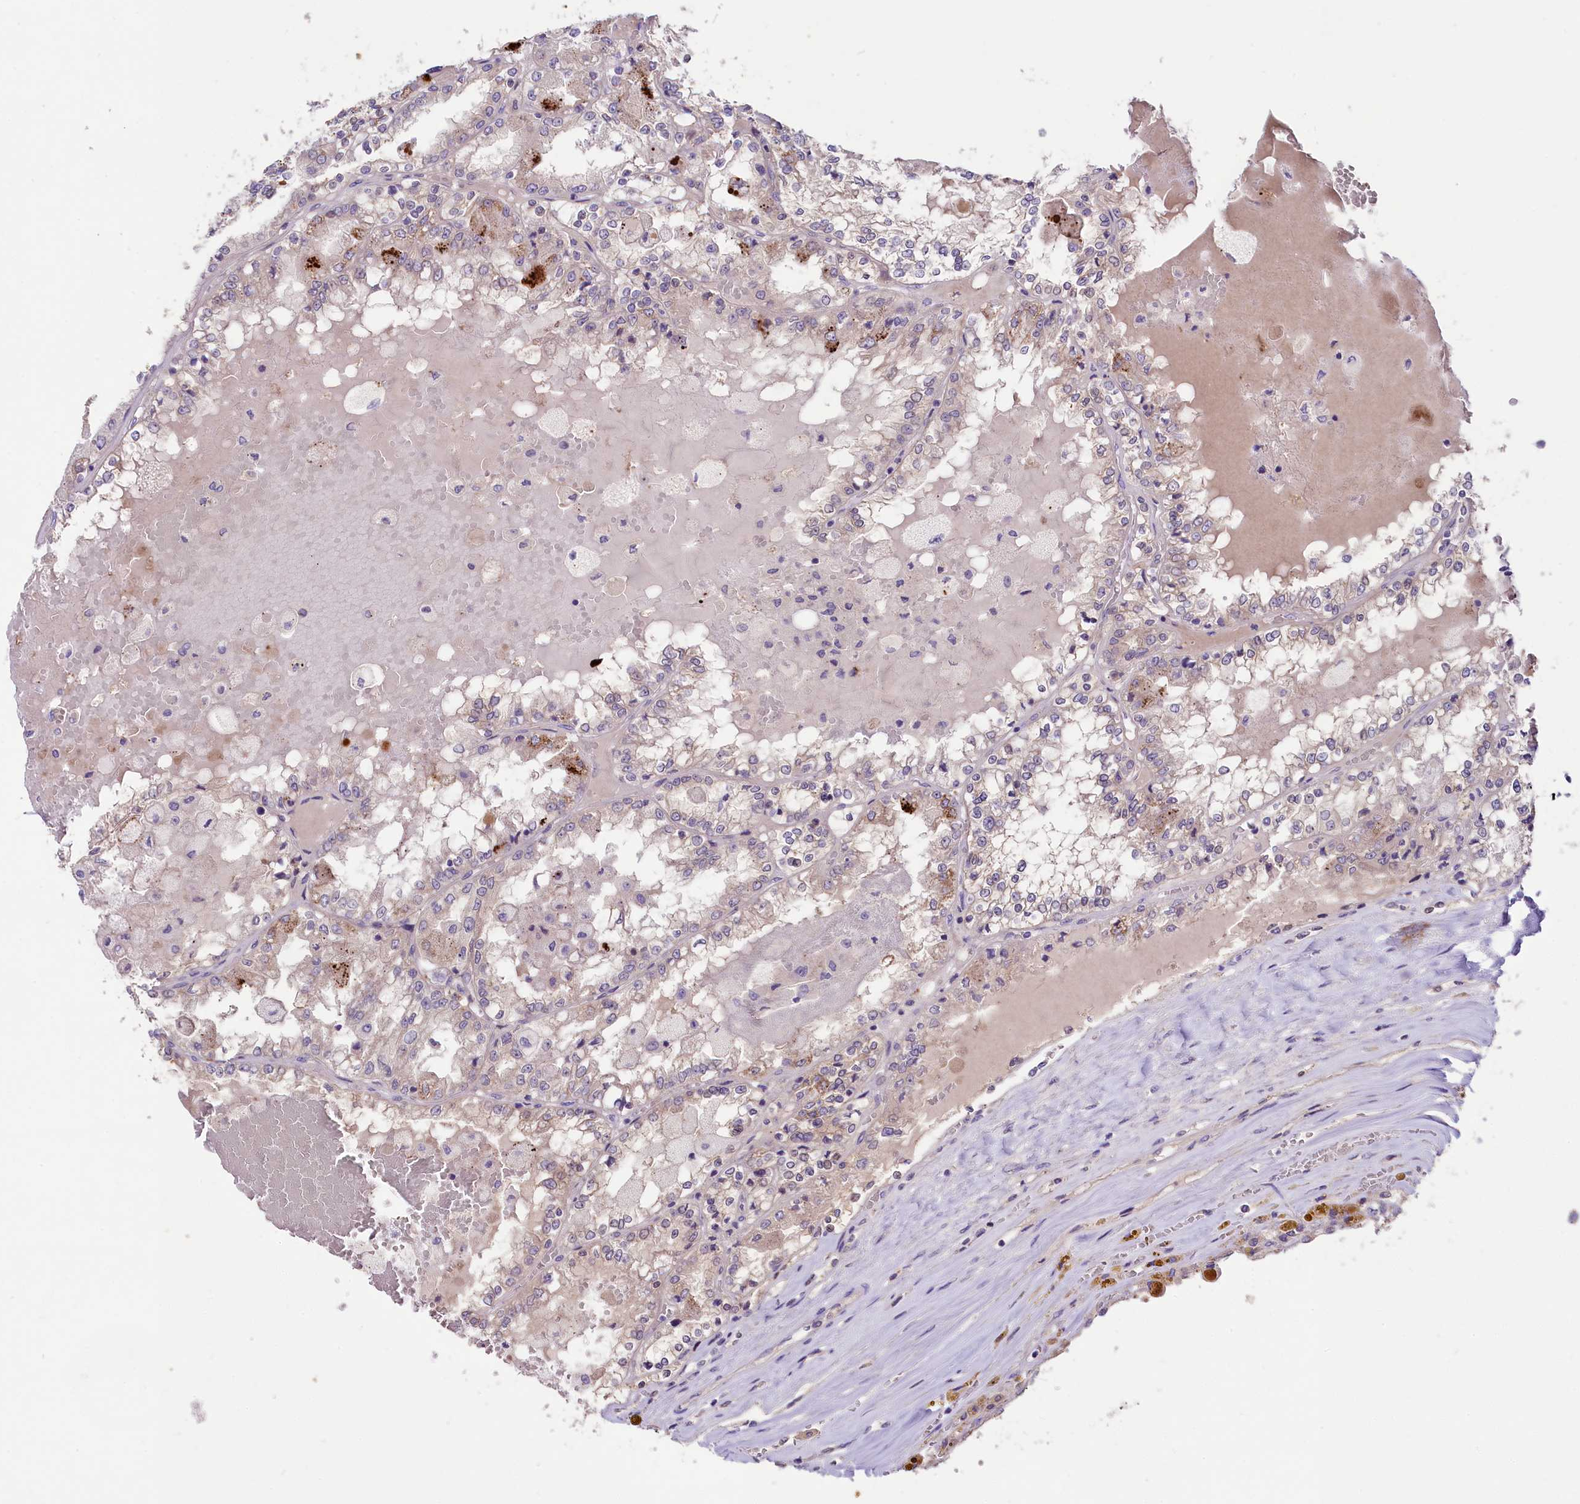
{"staining": {"intensity": "moderate", "quantity": "<25%", "location": "cytoplasmic/membranous"}, "tissue": "renal cancer", "cell_type": "Tumor cells", "image_type": "cancer", "snomed": [{"axis": "morphology", "description": "Adenocarcinoma, NOS"}, {"axis": "topography", "description": "Kidney"}], "caption": "Renal cancer (adenocarcinoma) stained for a protein (brown) reveals moderate cytoplasmic/membranous positive expression in about <25% of tumor cells.", "gene": "CD99L2", "patient": {"sex": "female", "age": 56}}